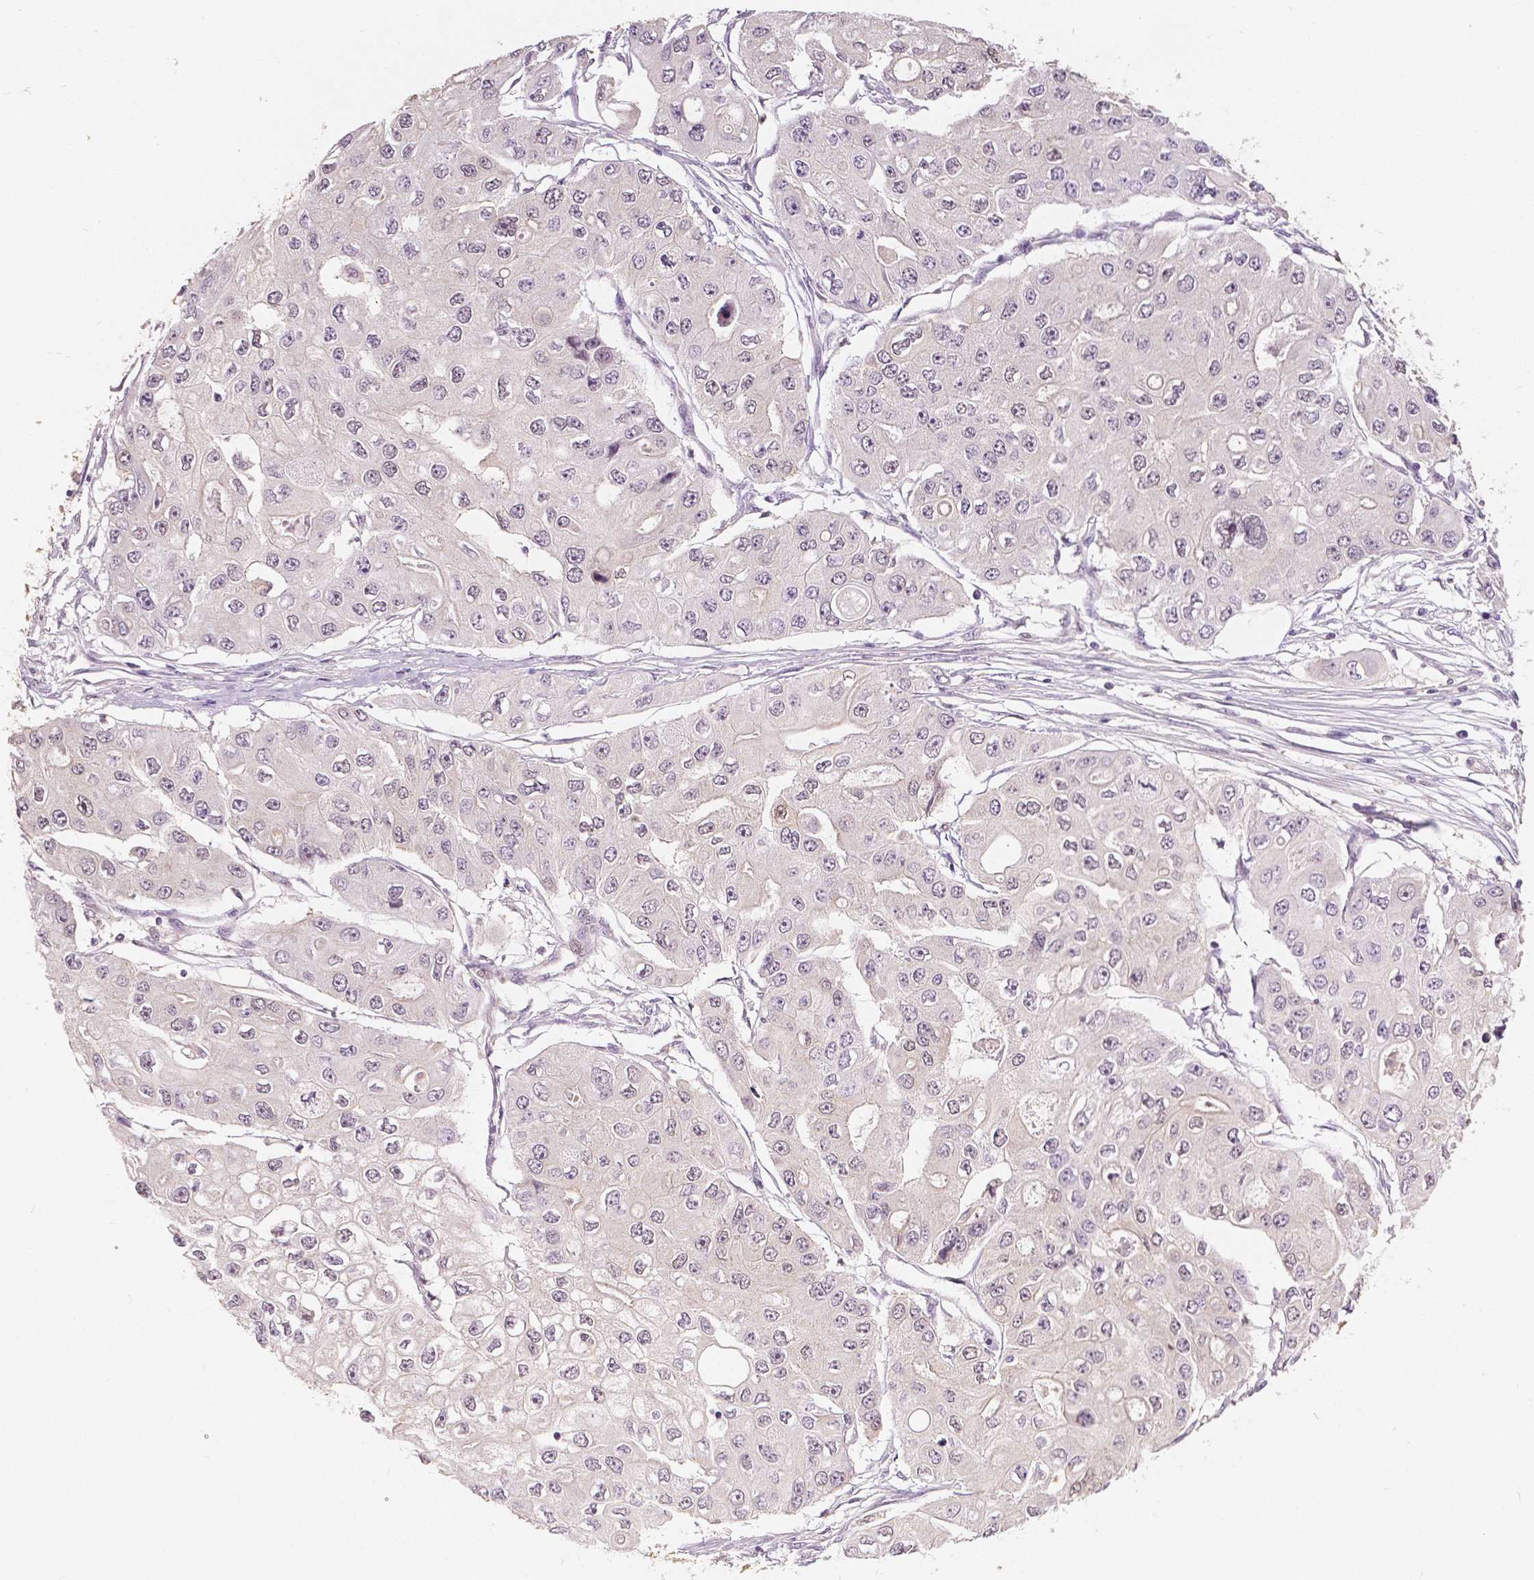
{"staining": {"intensity": "negative", "quantity": "none", "location": "none"}, "tissue": "ovarian cancer", "cell_type": "Tumor cells", "image_type": "cancer", "snomed": [{"axis": "morphology", "description": "Cystadenocarcinoma, serous, NOS"}, {"axis": "topography", "description": "Ovary"}], "caption": "Serous cystadenocarcinoma (ovarian) stained for a protein using immunohistochemistry (IHC) displays no expression tumor cells.", "gene": "NAPRT", "patient": {"sex": "female", "age": 56}}